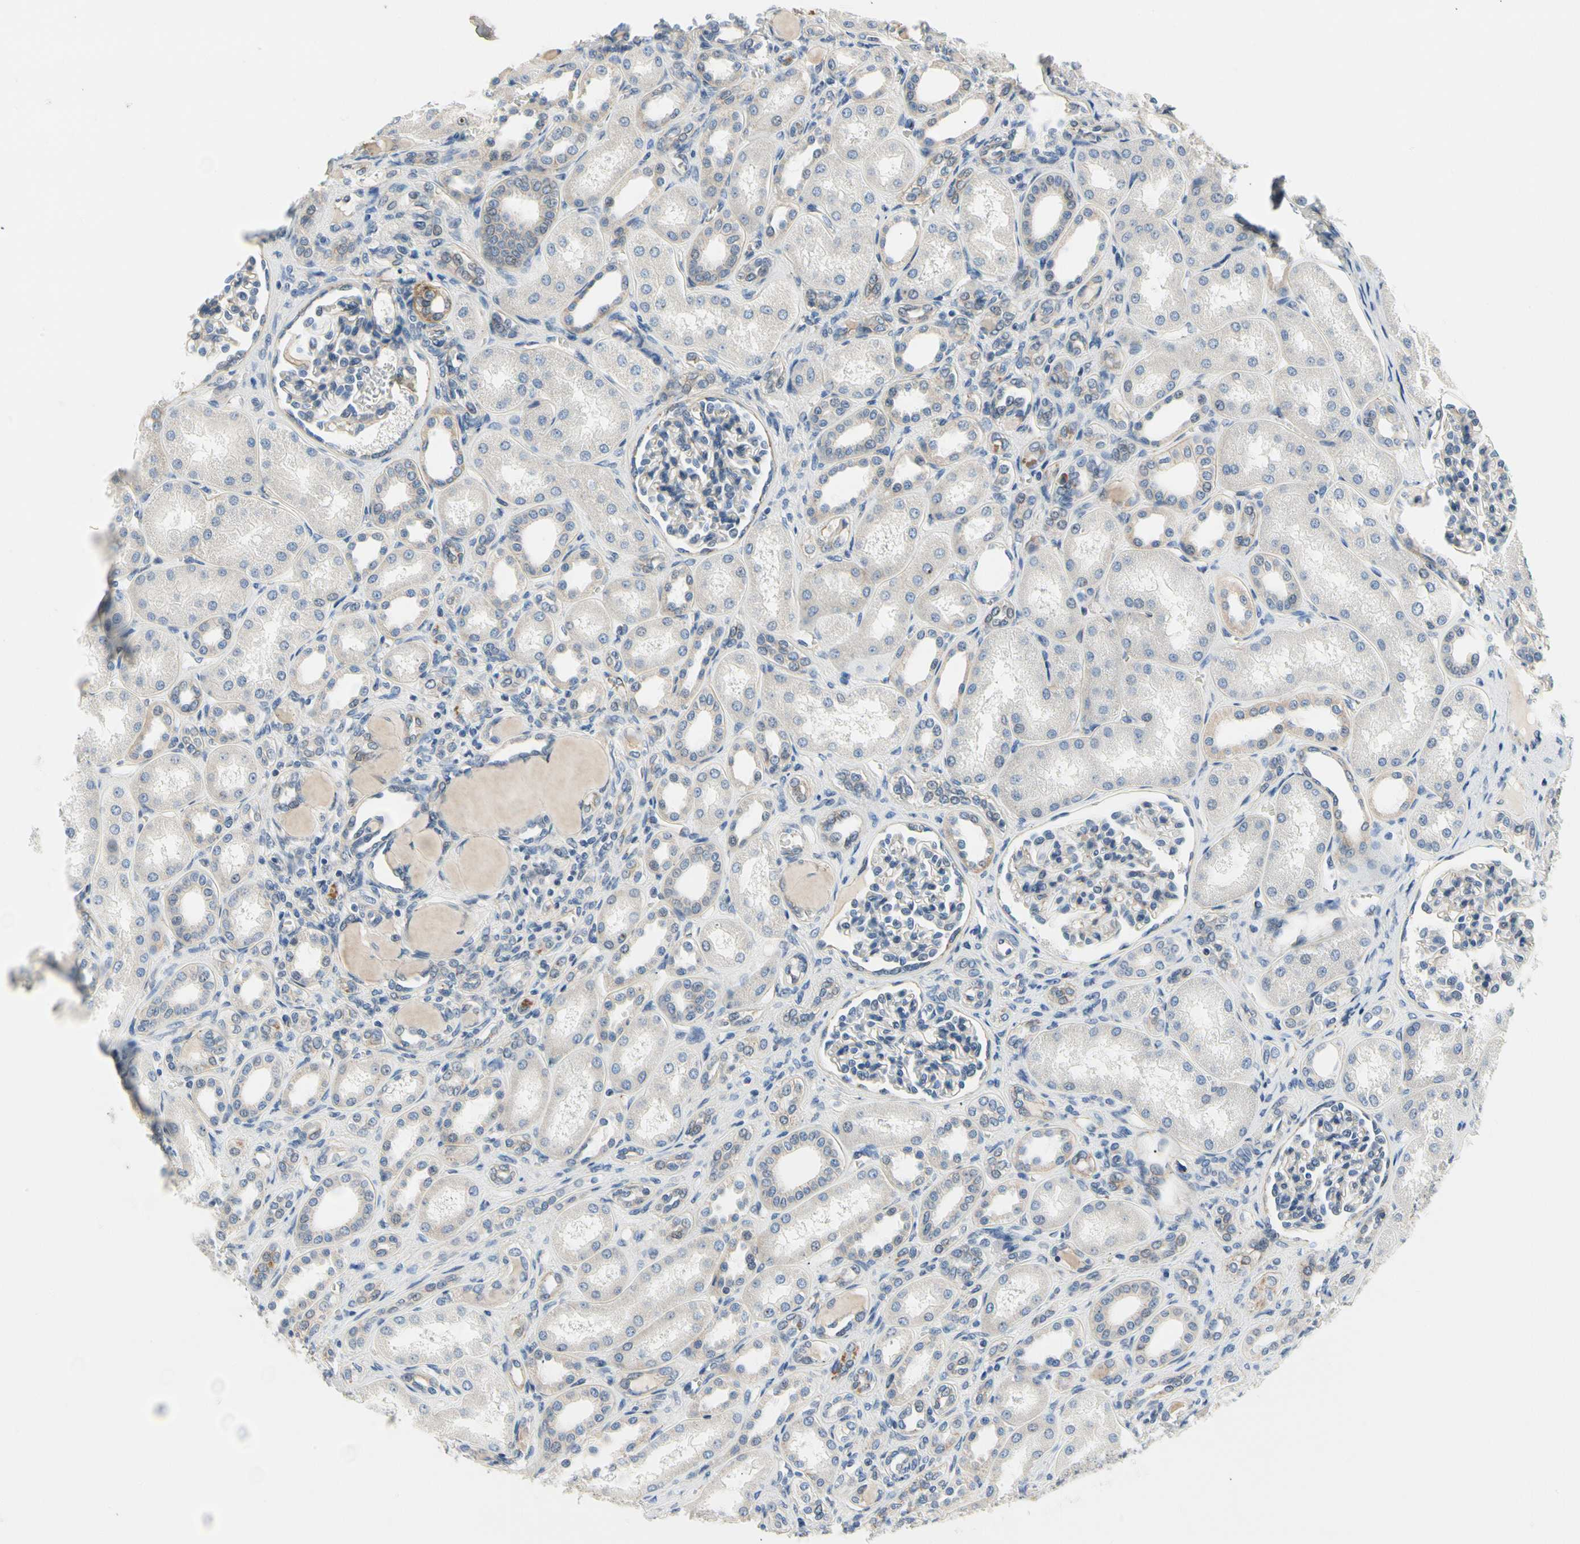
{"staining": {"intensity": "negative", "quantity": "none", "location": "none"}, "tissue": "kidney", "cell_type": "Cells in glomeruli", "image_type": "normal", "snomed": [{"axis": "morphology", "description": "Normal tissue, NOS"}, {"axis": "topography", "description": "Kidney"}], "caption": "Immunohistochemistry (IHC) of benign kidney shows no expression in cells in glomeruli. The staining is performed using DAB brown chromogen with nuclei counter-stained in using hematoxylin.", "gene": "LGR6", "patient": {"sex": "male", "age": 7}}